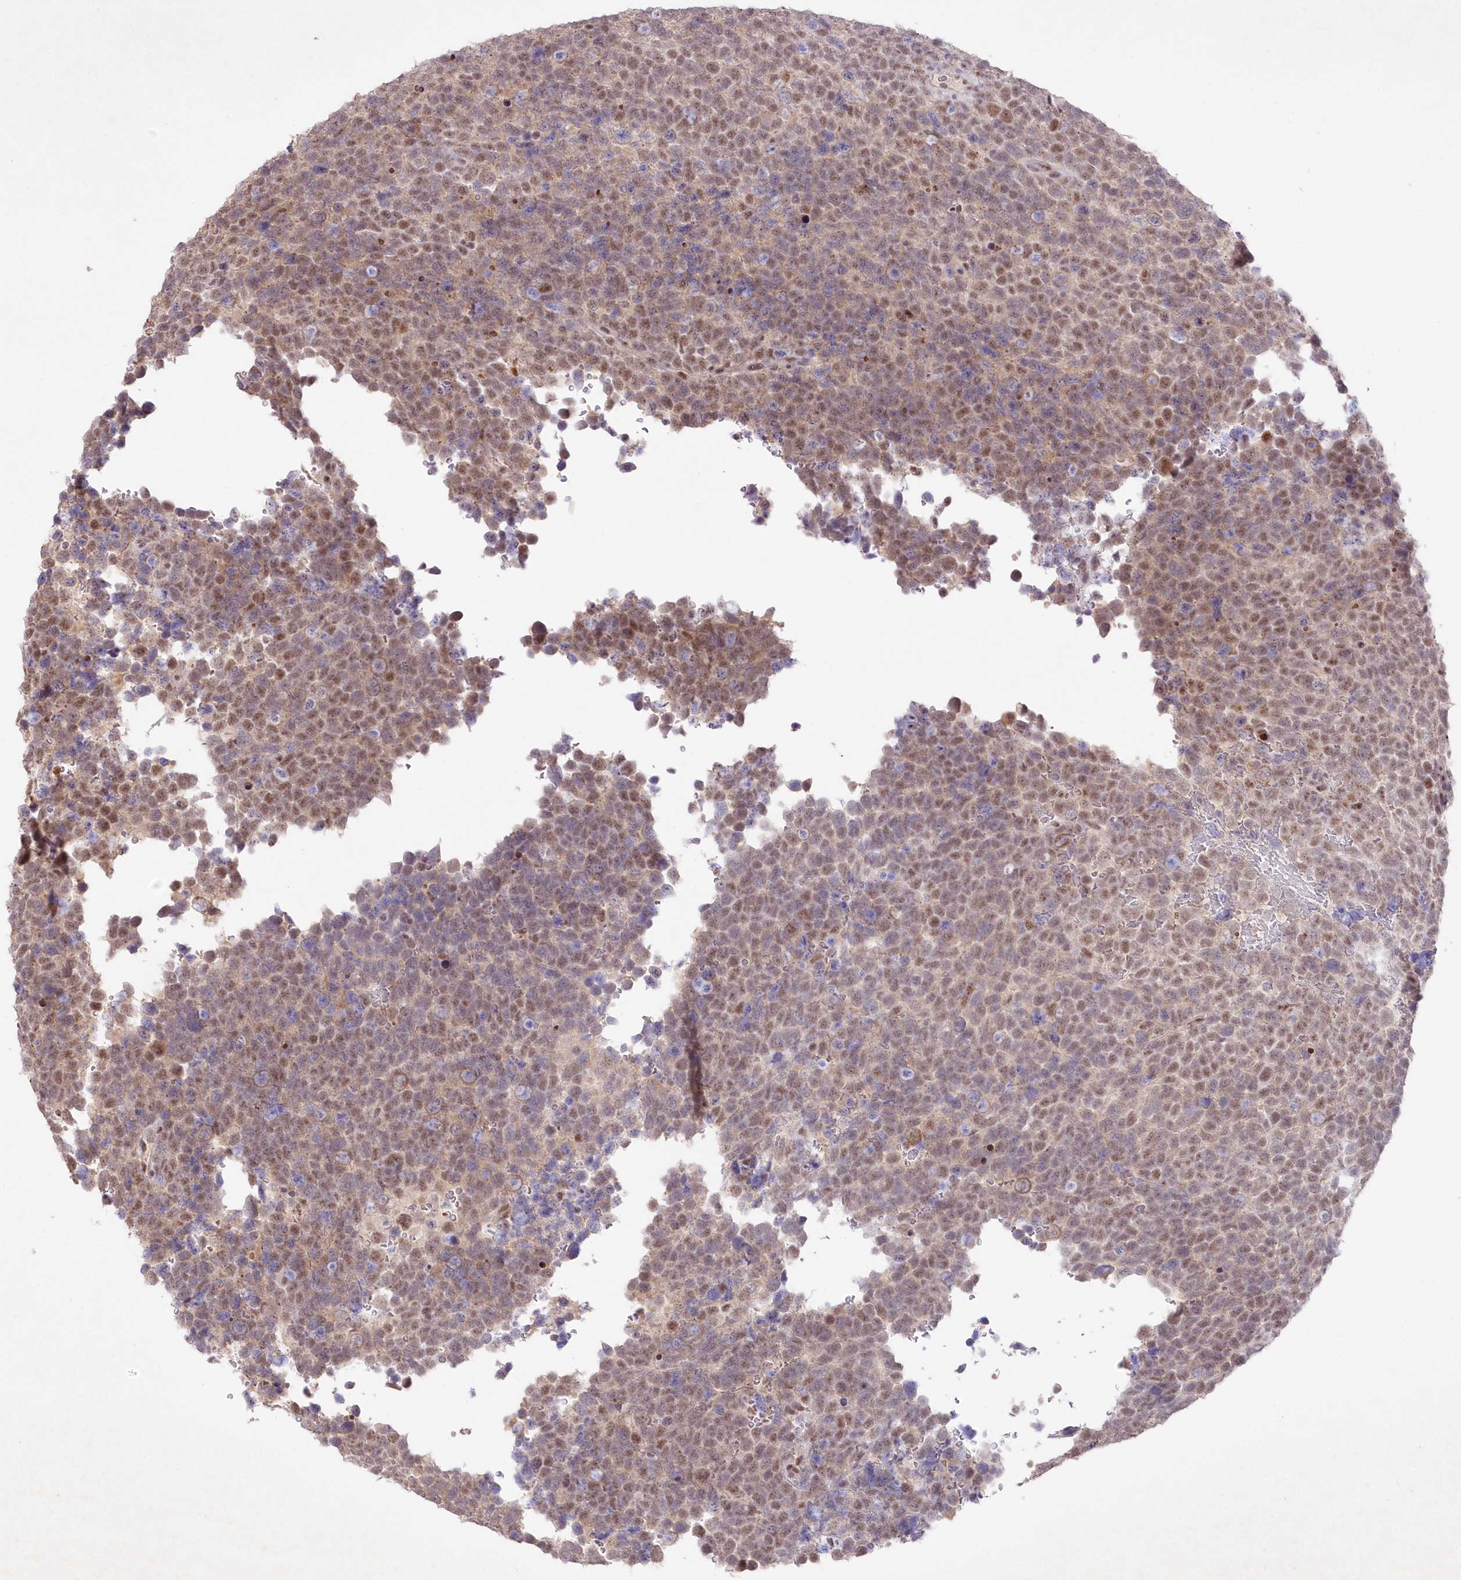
{"staining": {"intensity": "moderate", "quantity": ">75%", "location": "nuclear"}, "tissue": "urothelial cancer", "cell_type": "Tumor cells", "image_type": "cancer", "snomed": [{"axis": "morphology", "description": "Urothelial carcinoma, High grade"}, {"axis": "topography", "description": "Urinary bladder"}], "caption": "A brown stain highlights moderate nuclear staining of a protein in human urothelial cancer tumor cells.", "gene": "RBM27", "patient": {"sex": "female", "age": 82}}